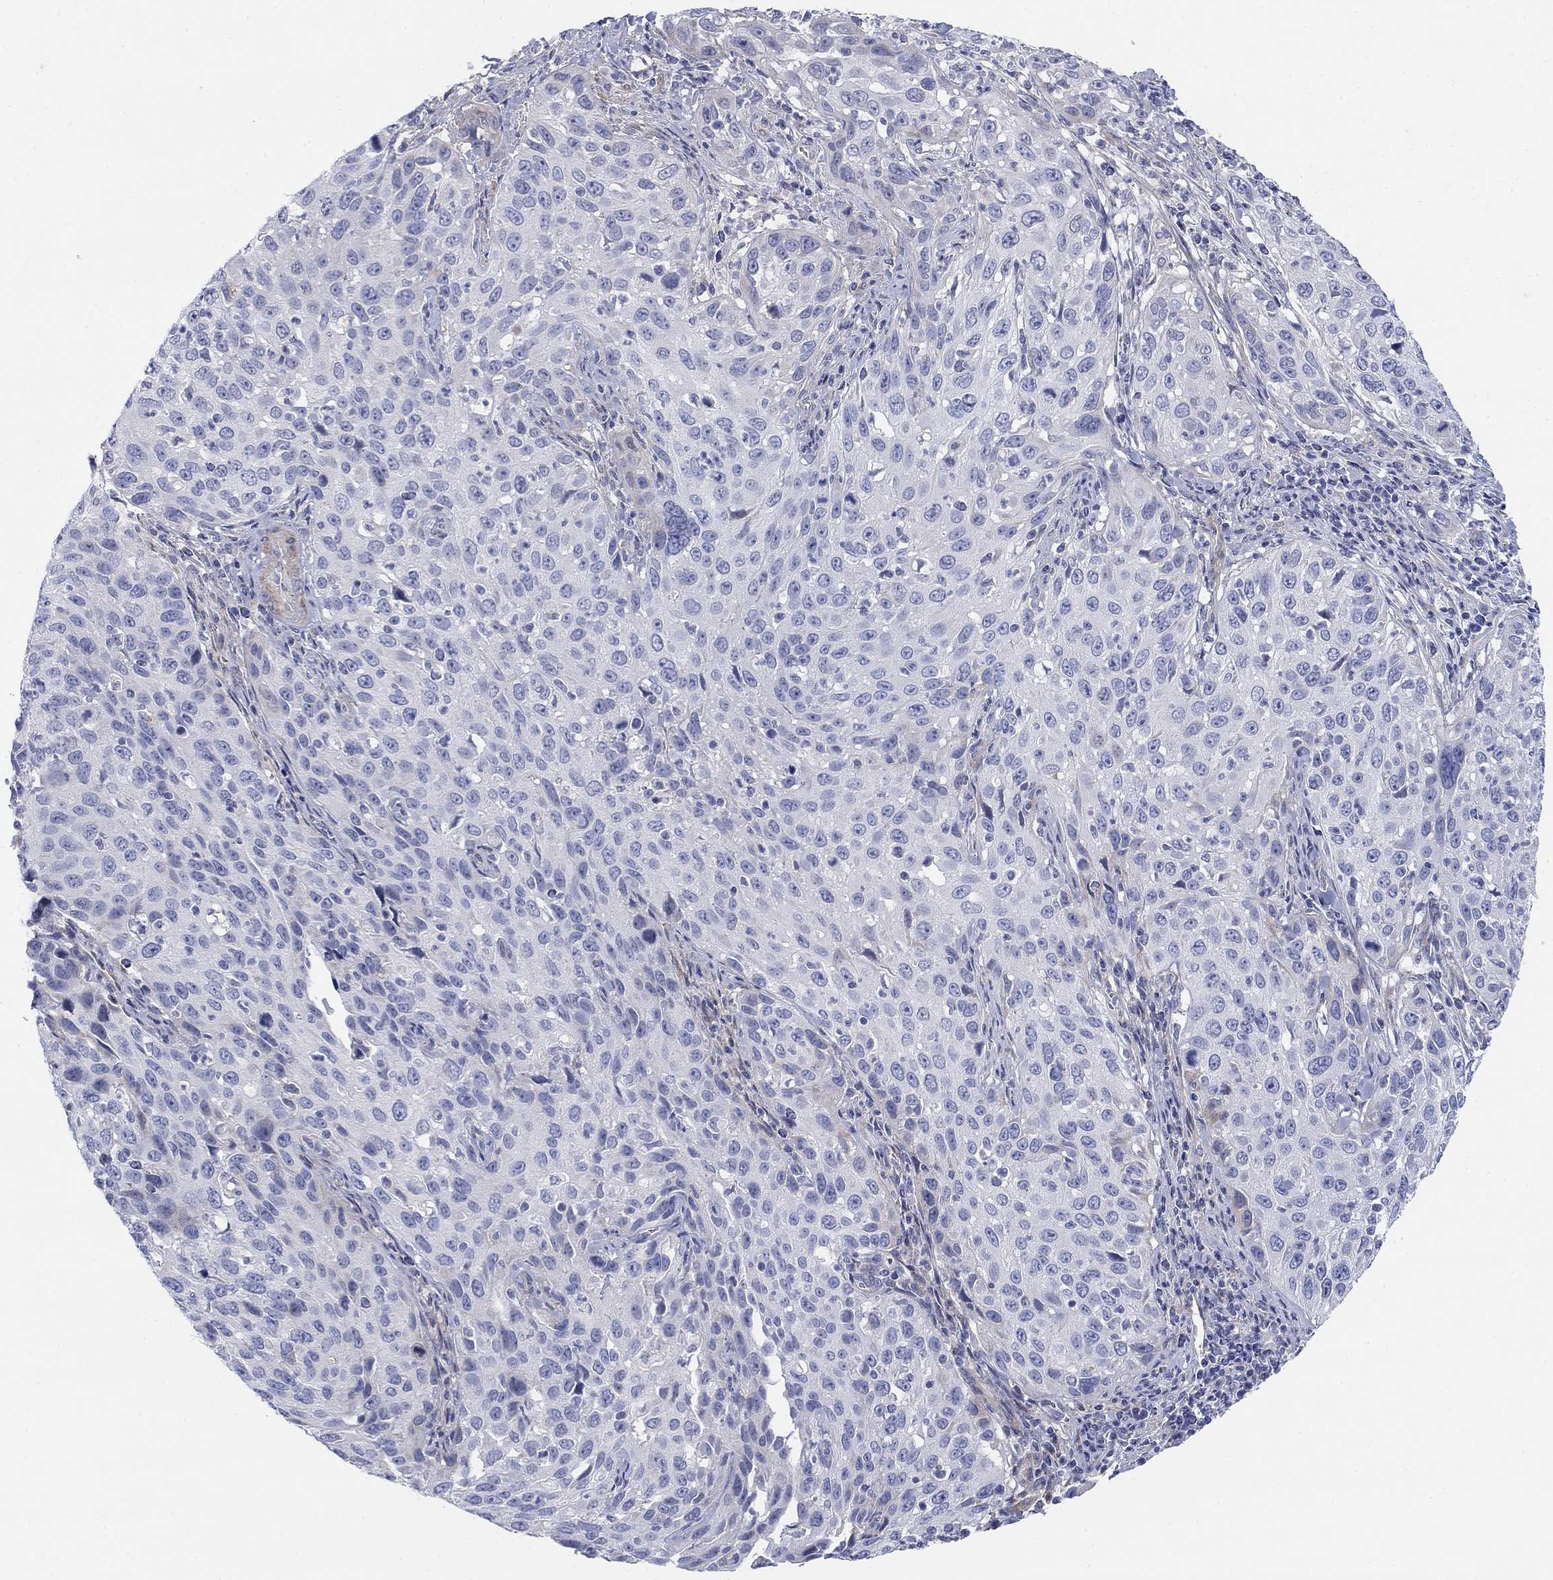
{"staining": {"intensity": "negative", "quantity": "none", "location": "none"}, "tissue": "cervical cancer", "cell_type": "Tumor cells", "image_type": "cancer", "snomed": [{"axis": "morphology", "description": "Squamous cell carcinoma, NOS"}, {"axis": "topography", "description": "Cervix"}], "caption": "Immunohistochemistry photomicrograph of neoplastic tissue: squamous cell carcinoma (cervical) stained with DAB displays no significant protein positivity in tumor cells. (DAB (3,3'-diaminobenzidine) IHC with hematoxylin counter stain).", "gene": "HEATR4", "patient": {"sex": "female", "age": 26}}